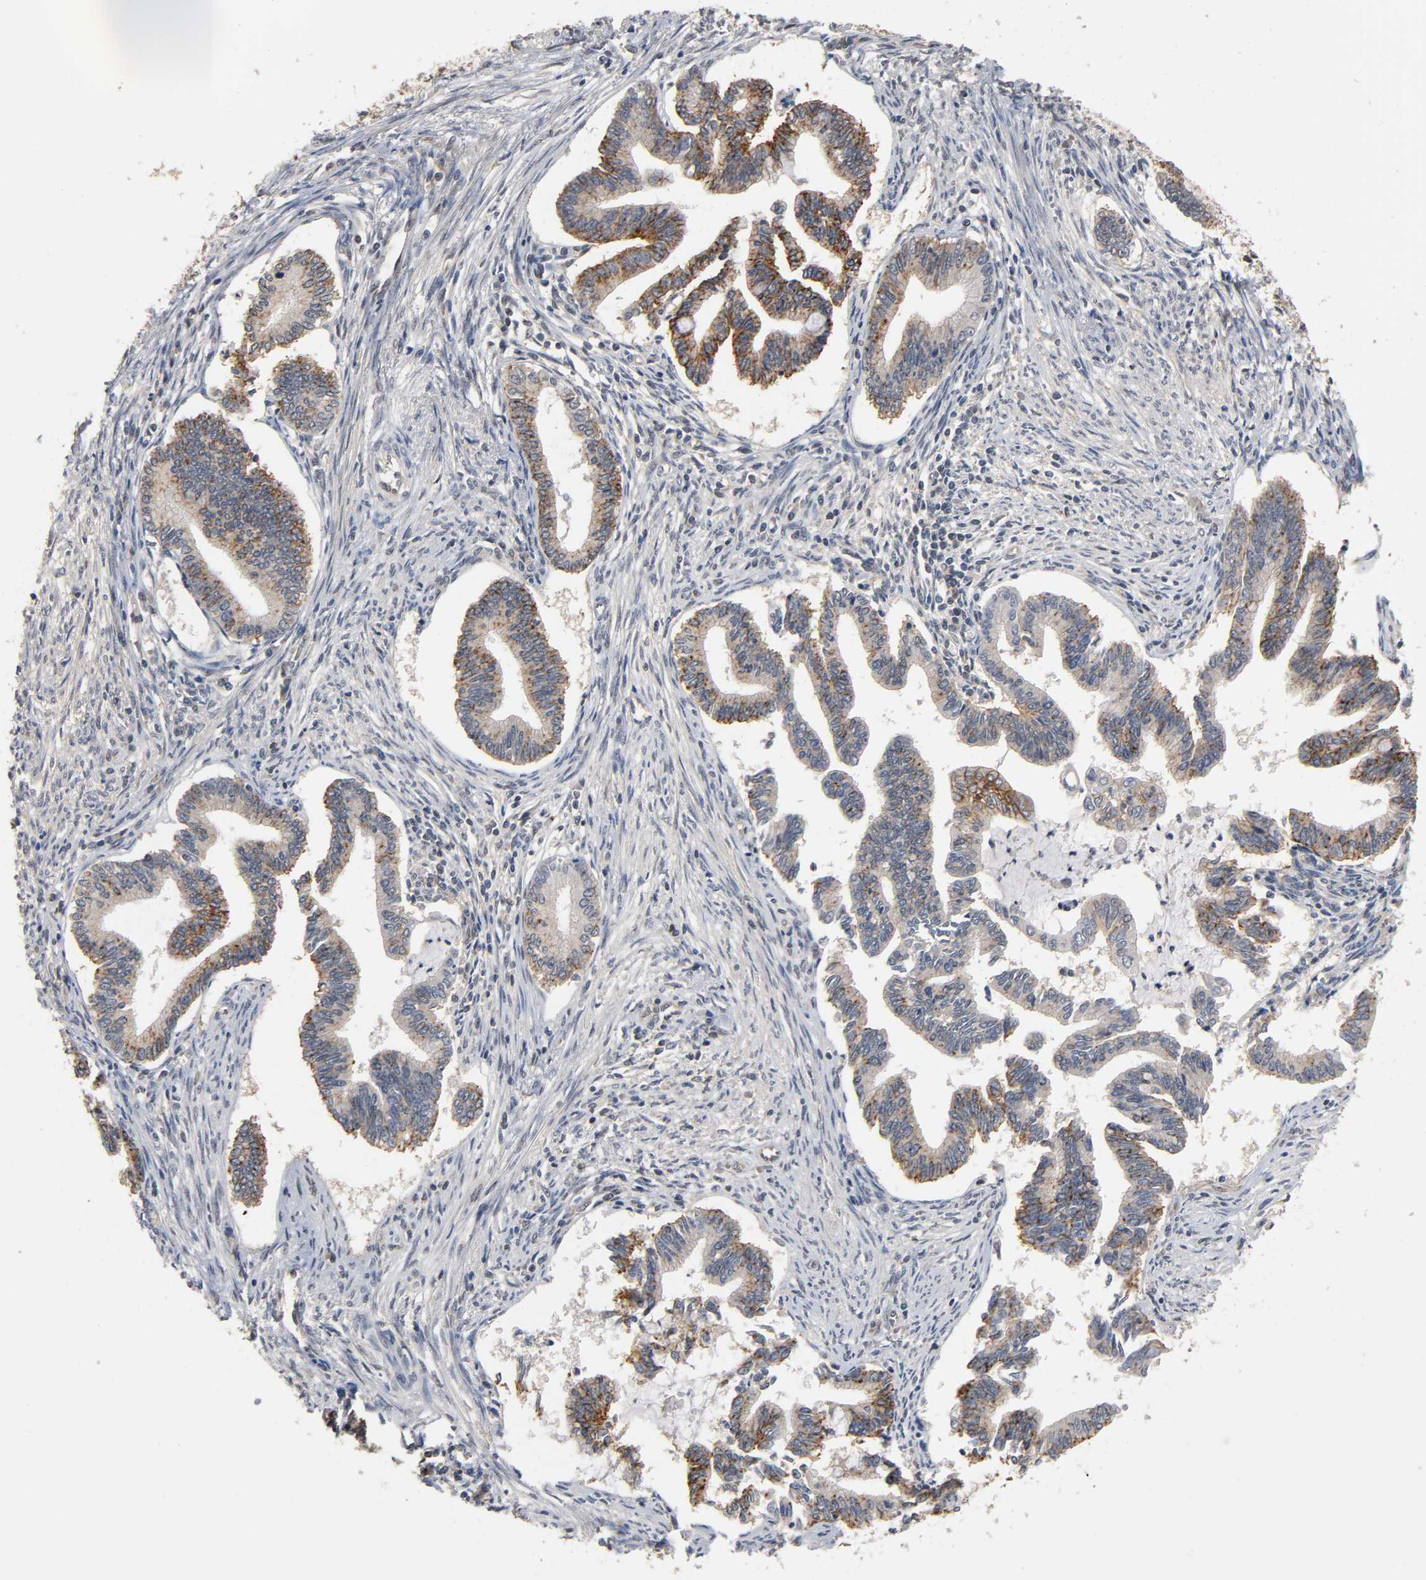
{"staining": {"intensity": "moderate", "quantity": ">75%", "location": "cytoplasmic/membranous"}, "tissue": "cervical cancer", "cell_type": "Tumor cells", "image_type": "cancer", "snomed": [{"axis": "morphology", "description": "Adenocarcinoma, NOS"}, {"axis": "topography", "description": "Cervix"}], "caption": "Cervical adenocarcinoma was stained to show a protein in brown. There is medium levels of moderate cytoplasmic/membranous positivity in approximately >75% of tumor cells. The staining was performed using DAB (3,3'-diaminobenzidine) to visualize the protein expression in brown, while the nuclei were stained in blue with hematoxylin (Magnification: 20x).", "gene": "HTR1E", "patient": {"sex": "female", "age": 36}}